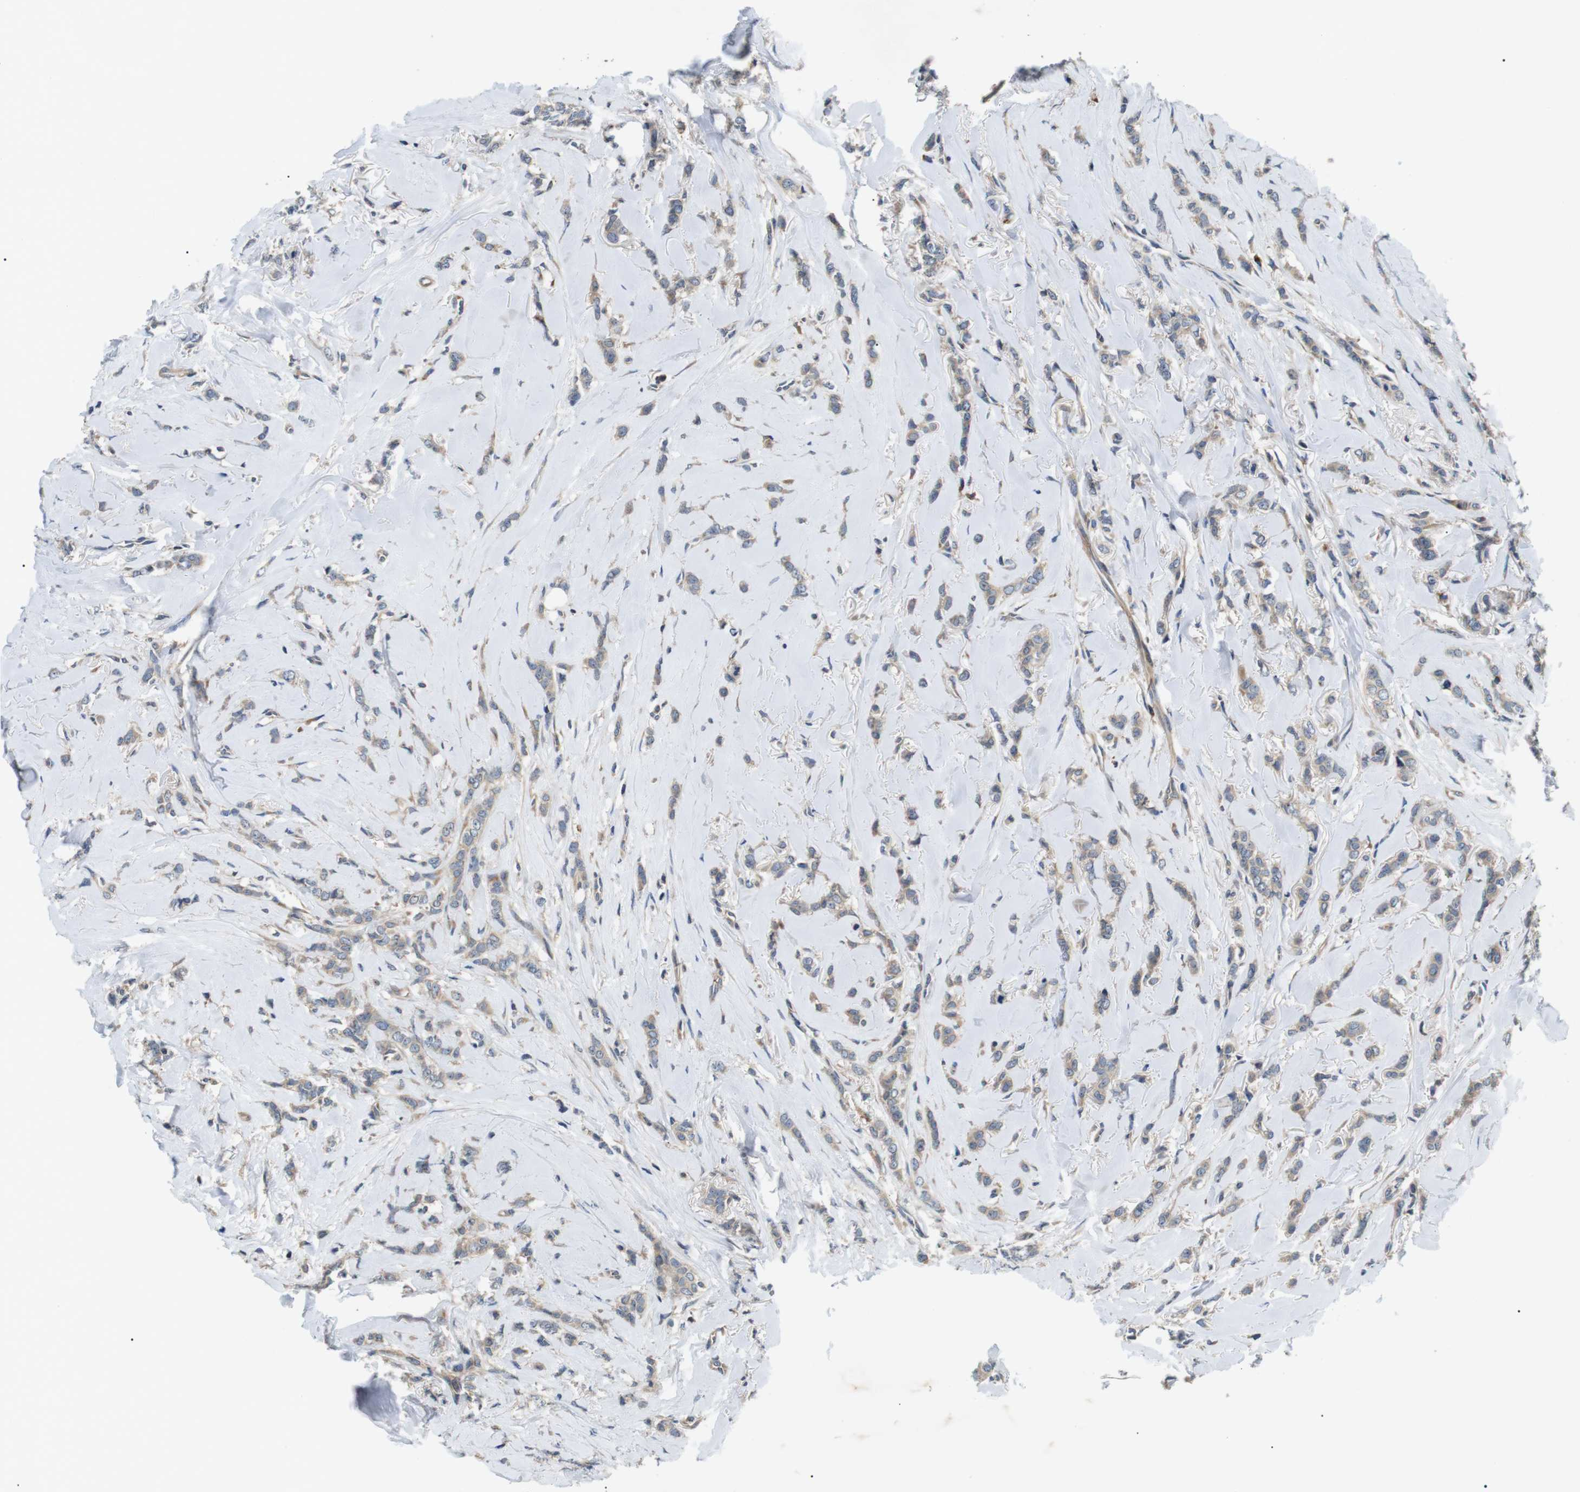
{"staining": {"intensity": "weak", "quantity": ">75%", "location": "cytoplasmic/membranous"}, "tissue": "breast cancer", "cell_type": "Tumor cells", "image_type": "cancer", "snomed": [{"axis": "morphology", "description": "Lobular carcinoma"}, {"axis": "topography", "description": "Skin"}, {"axis": "topography", "description": "Breast"}], "caption": "About >75% of tumor cells in breast cancer (lobular carcinoma) exhibit weak cytoplasmic/membranous protein staining as visualized by brown immunohistochemical staining.", "gene": "DIPK1A", "patient": {"sex": "female", "age": 46}}